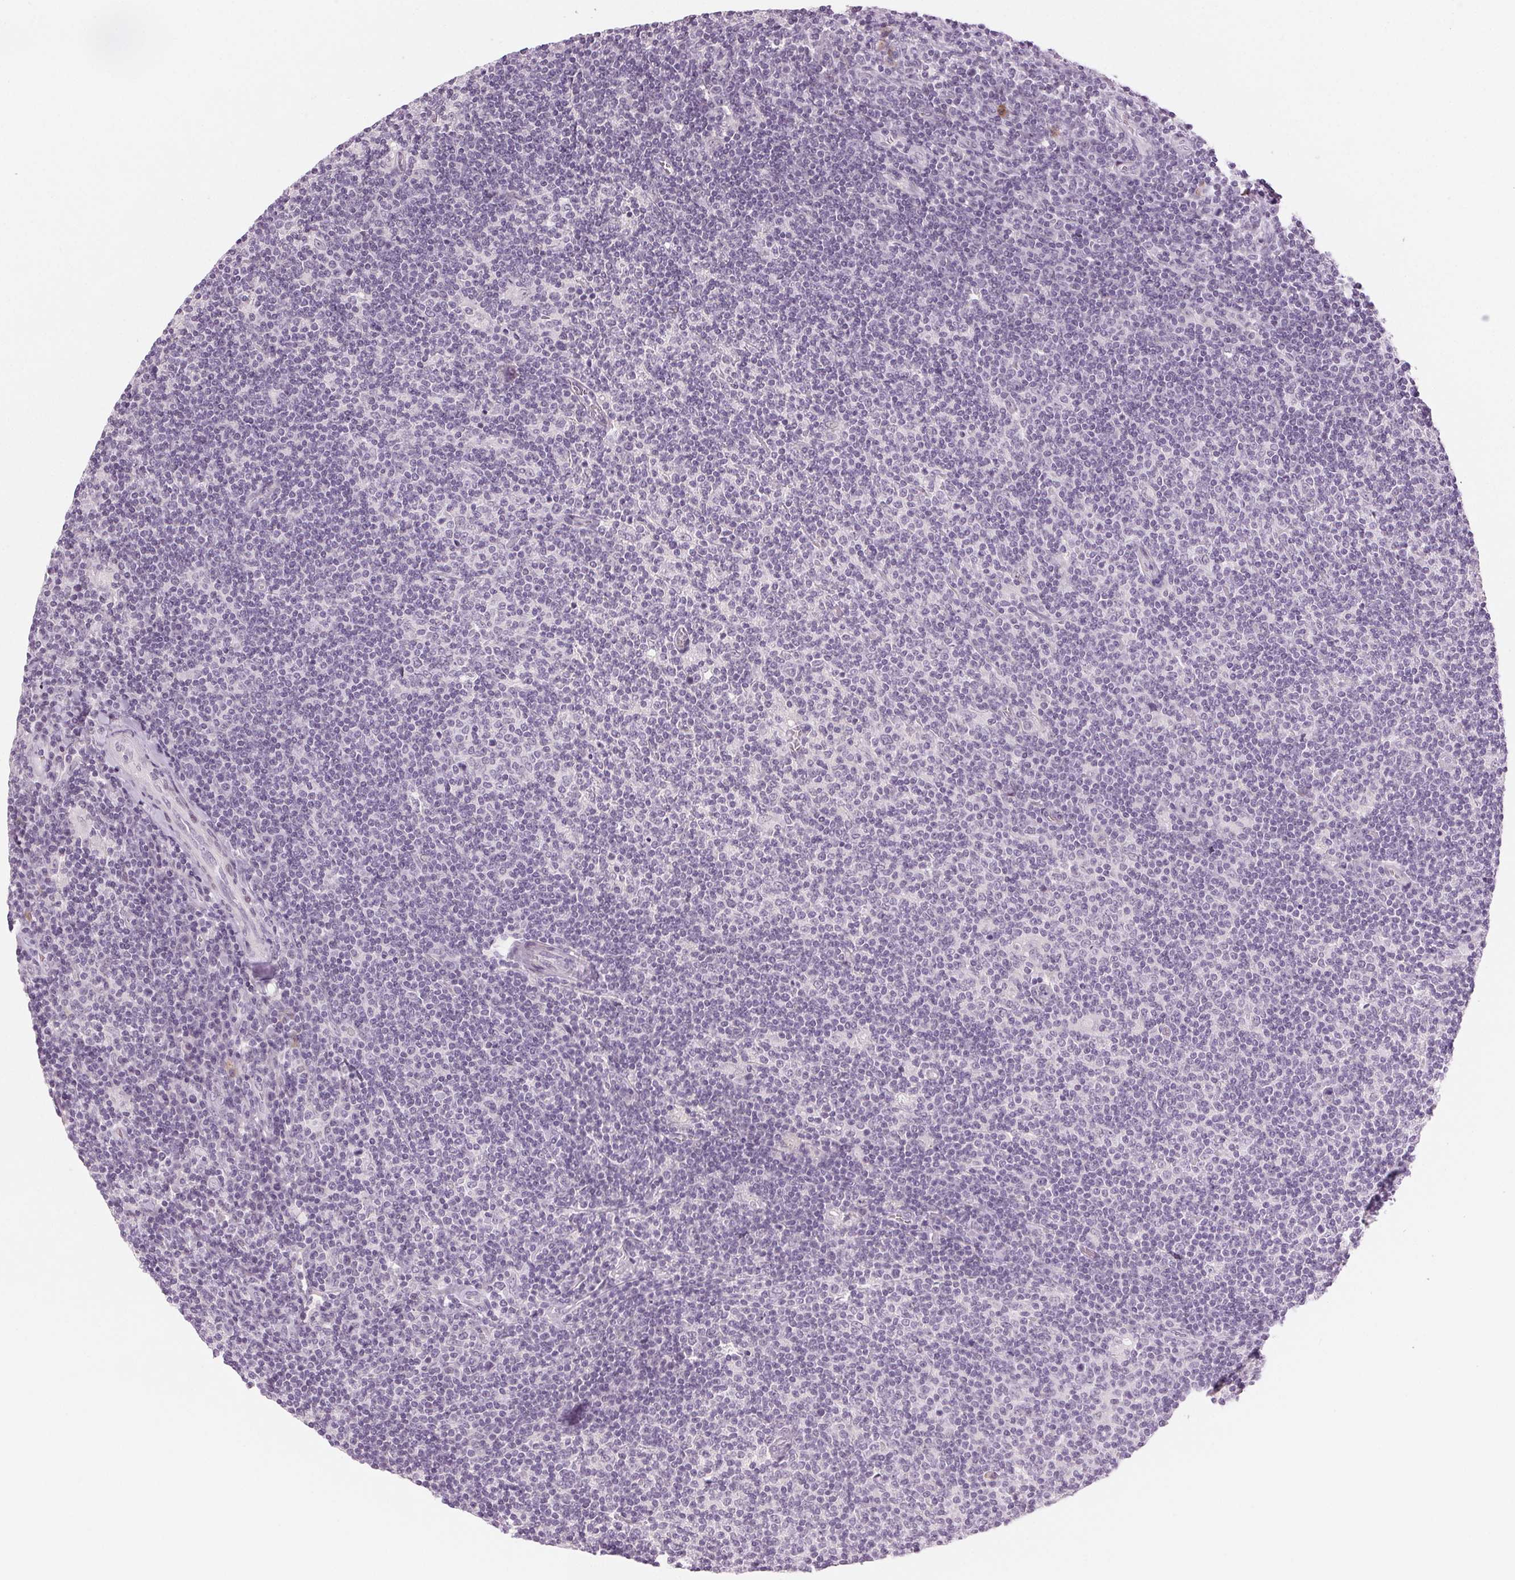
{"staining": {"intensity": "negative", "quantity": "none", "location": "none"}, "tissue": "lymphoma", "cell_type": "Tumor cells", "image_type": "cancer", "snomed": [{"axis": "morphology", "description": "Hodgkin's disease, NOS"}, {"axis": "topography", "description": "Lymph node"}], "caption": "DAB (3,3'-diaminobenzidine) immunohistochemical staining of human Hodgkin's disease reveals no significant positivity in tumor cells. The staining was performed using DAB to visualize the protein expression in brown, while the nuclei were stained in blue with hematoxylin (Magnification: 20x).", "gene": "HSF5", "patient": {"sex": "male", "age": 40}}